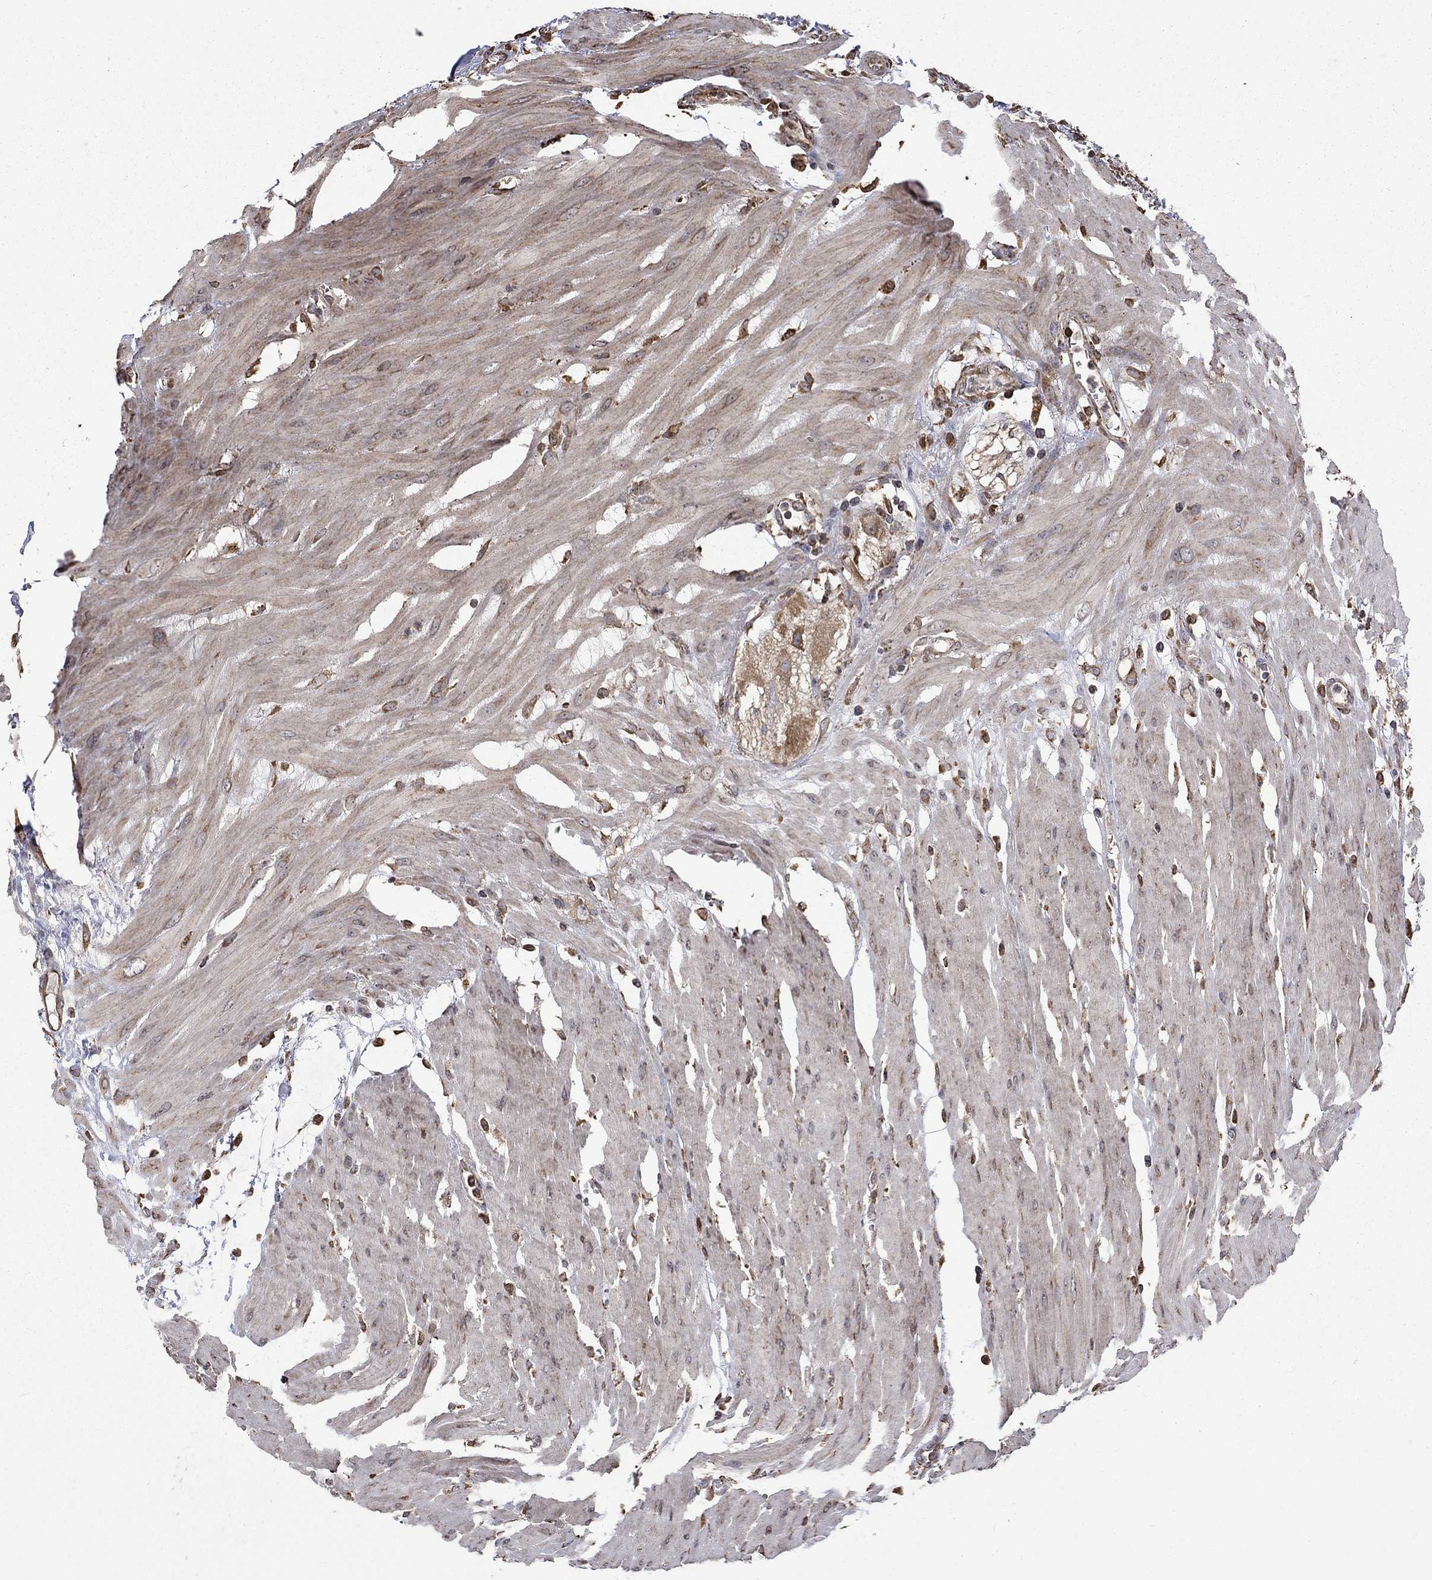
{"staining": {"intensity": "negative", "quantity": "none", "location": "none"}, "tissue": "colon", "cell_type": "Endothelial cells", "image_type": "normal", "snomed": [{"axis": "morphology", "description": "Normal tissue, NOS"}, {"axis": "morphology", "description": "Adenocarcinoma, NOS"}, {"axis": "topography", "description": "Colon"}], "caption": "This is an immunohistochemistry (IHC) photomicrograph of unremarkable colon. There is no positivity in endothelial cells.", "gene": "ESRRA", "patient": {"sex": "male", "age": 65}}